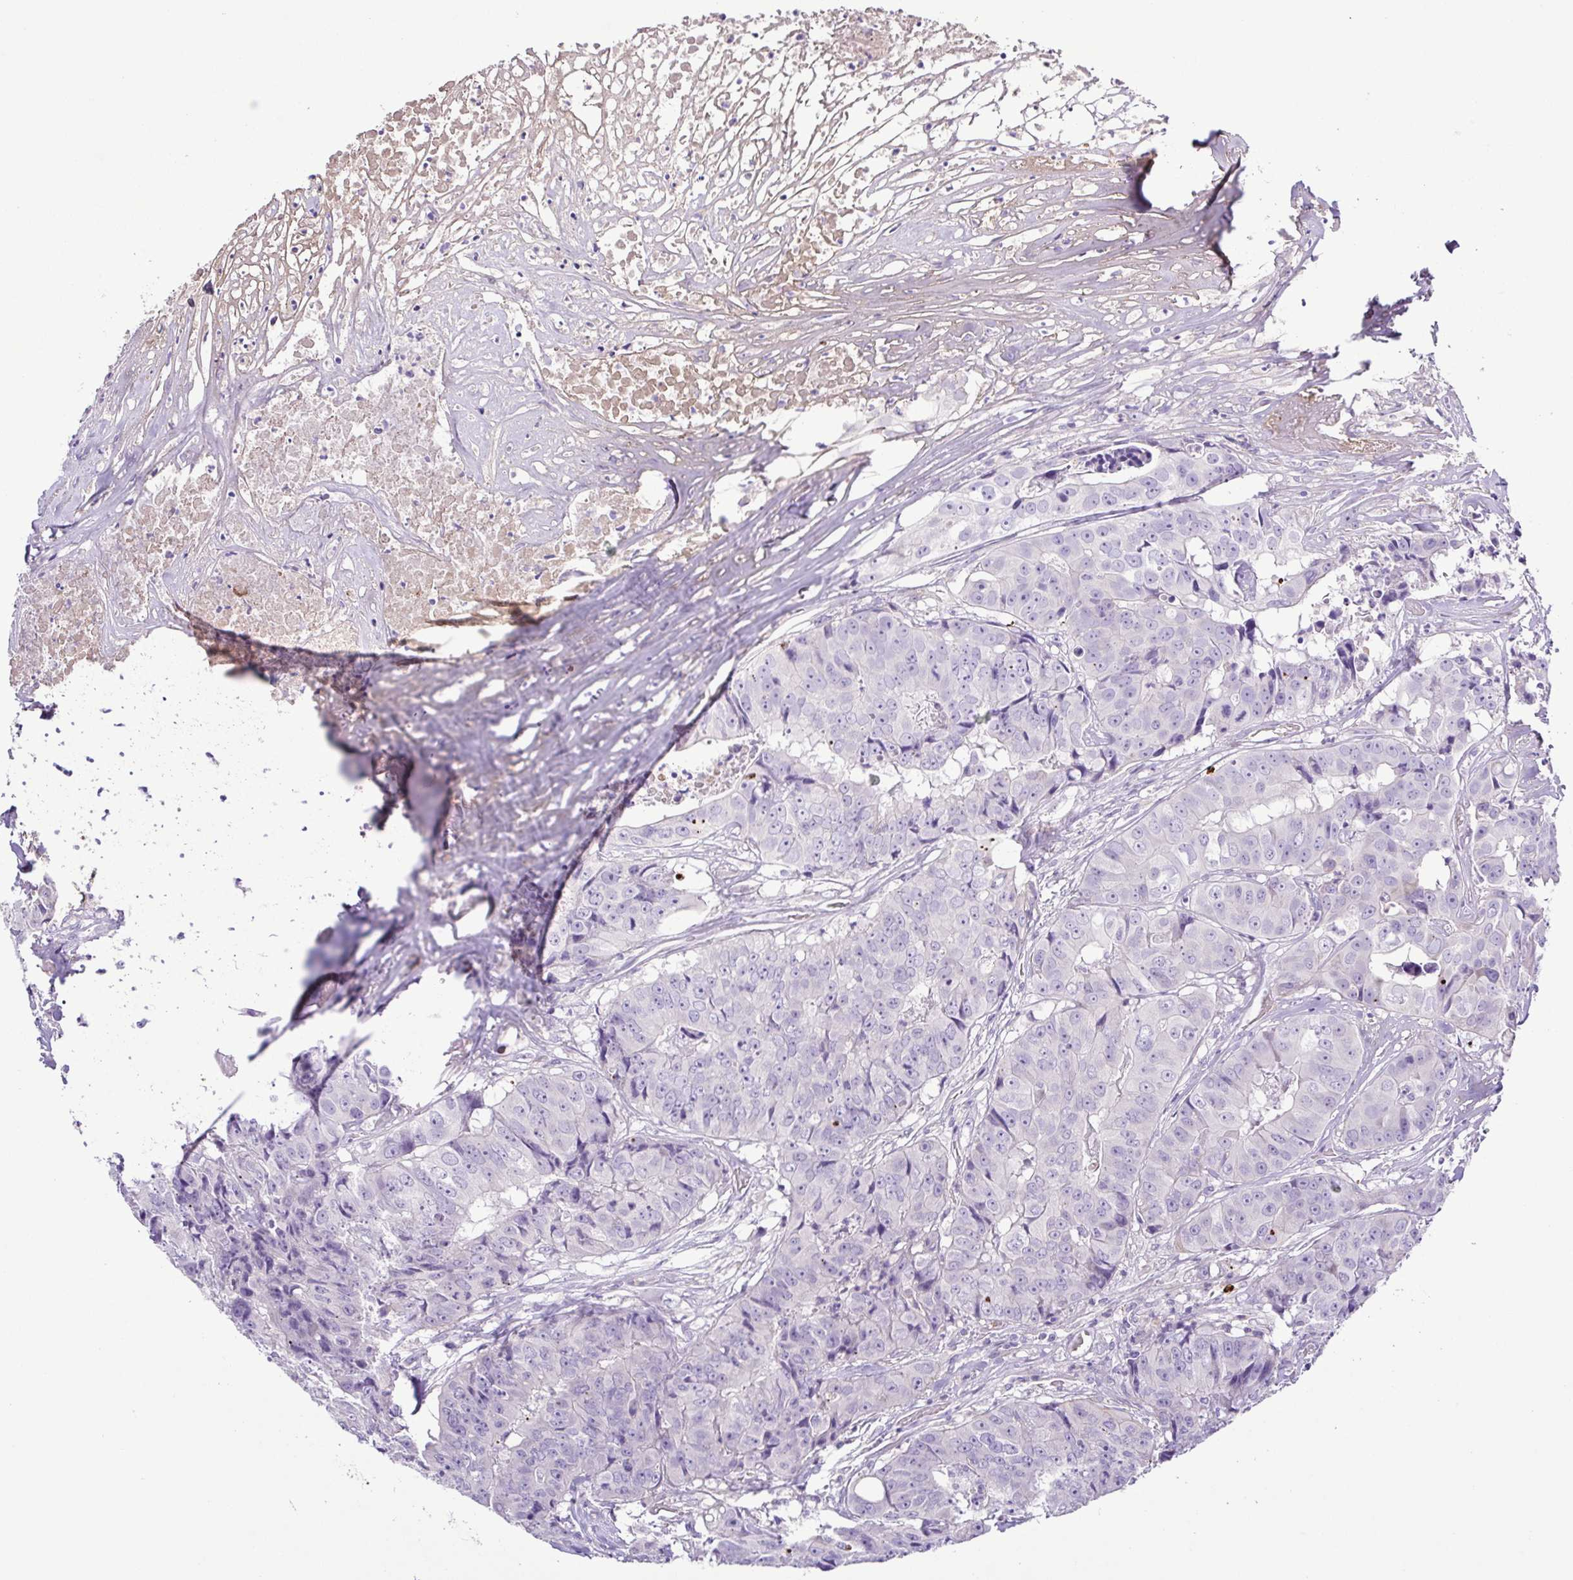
{"staining": {"intensity": "negative", "quantity": "none", "location": "none"}, "tissue": "colorectal cancer", "cell_type": "Tumor cells", "image_type": "cancer", "snomed": [{"axis": "morphology", "description": "Adenocarcinoma, NOS"}, {"axis": "topography", "description": "Rectum"}], "caption": "An immunohistochemistry (IHC) histopathology image of colorectal adenocarcinoma is shown. There is no staining in tumor cells of colorectal adenocarcinoma. The staining is performed using DAB brown chromogen with nuclei counter-stained in using hematoxylin.", "gene": "GABBR2", "patient": {"sex": "female", "age": 62}}